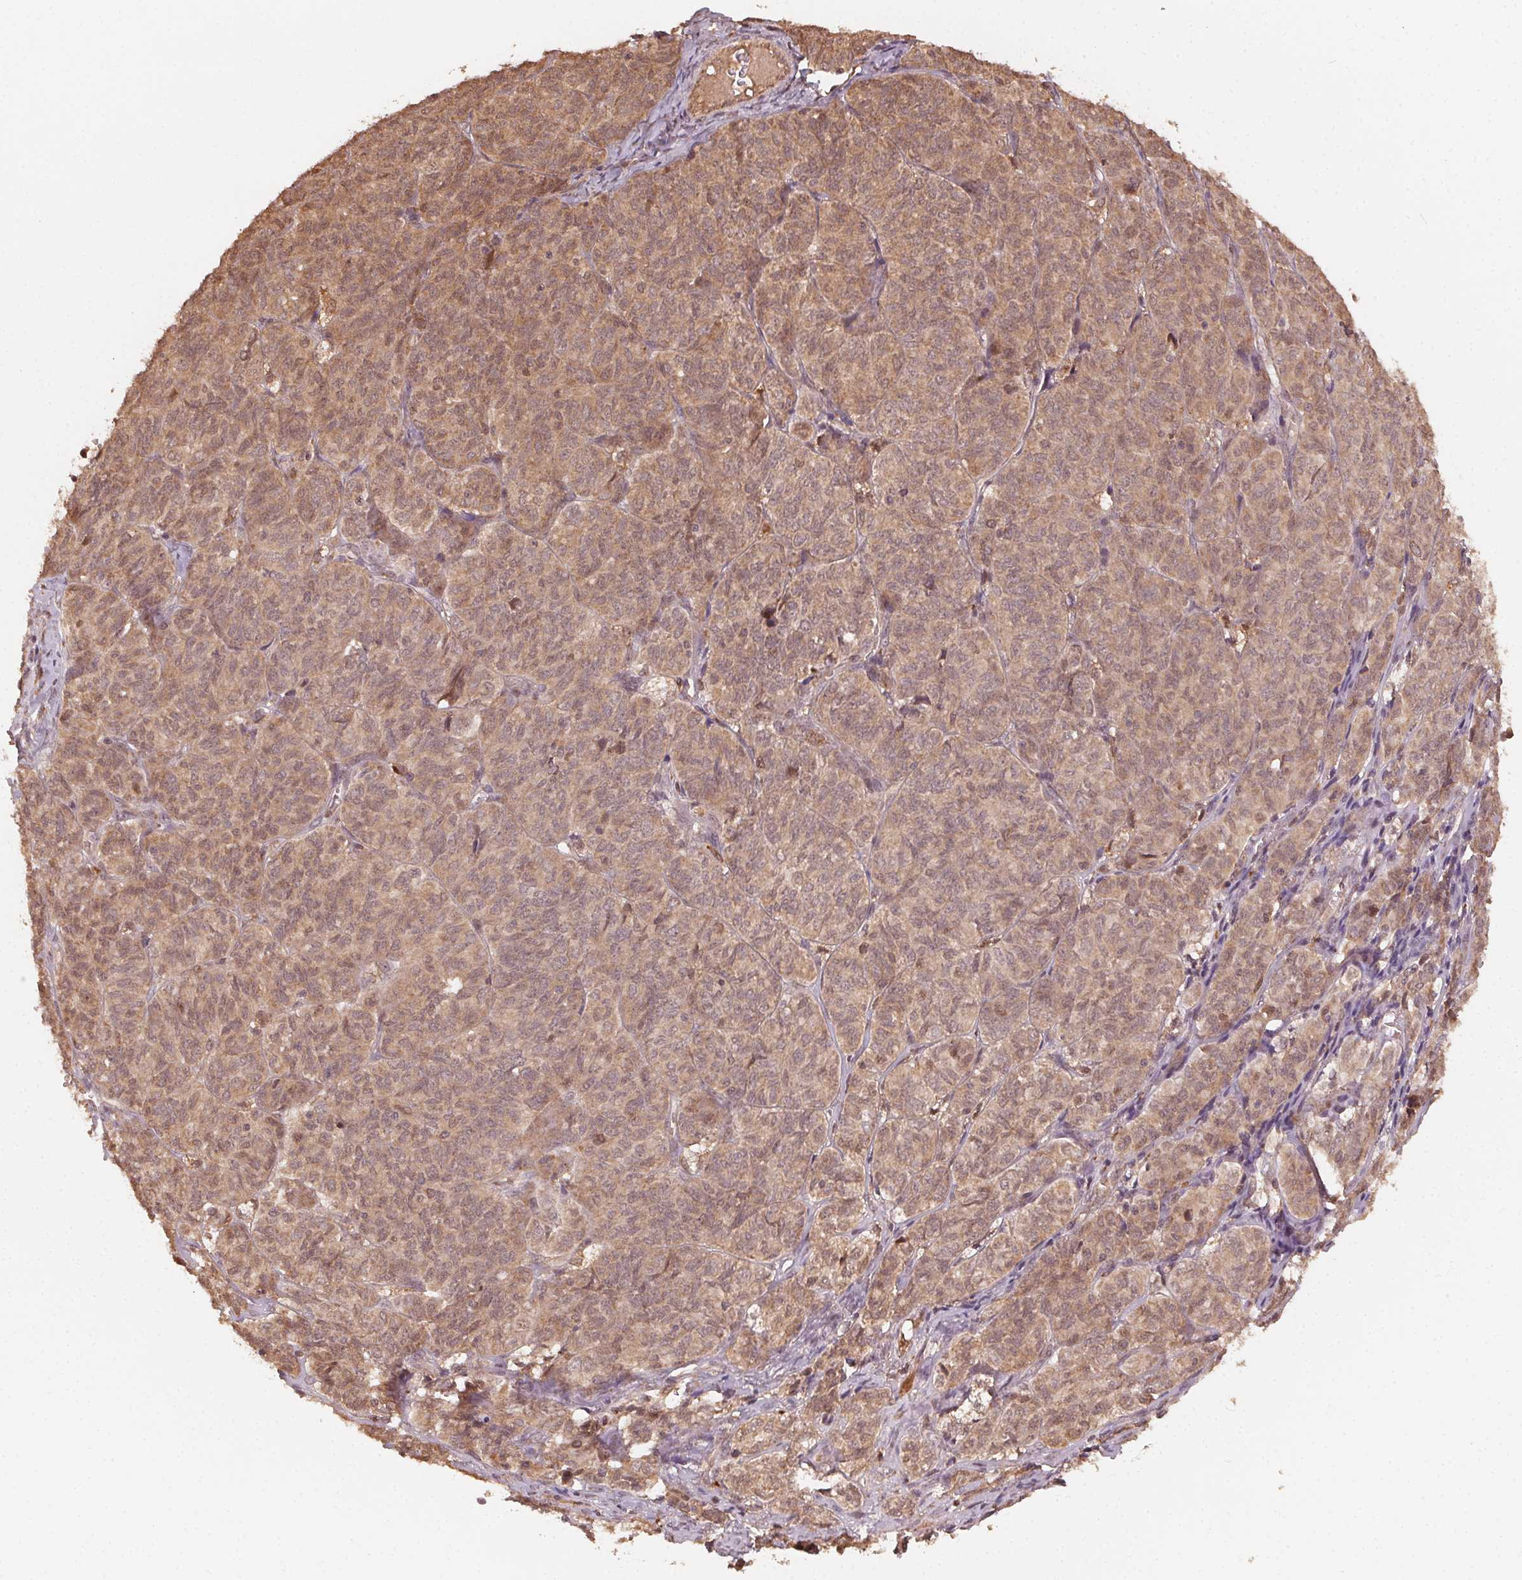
{"staining": {"intensity": "moderate", "quantity": ">75%", "location": "cytoplasmic/membranous"}, "tissue": "ovarian cancer", "cell_type": "Tumor cells", "image_type": "cancer", "snomed": [{"axis": "morphology", "description": "Carcinoma, endometroid"}, {"axis": "topography", "description": "Ovary"}], "caption": "Tumor cells exhibit medium levels of moderate cytoplasmic/membranous positivity in about >75% of cells in human endometroid carcinoma (ovarian). The staining is performed using DAB (3,3'-diaminobenzidine) brown chromogen to label protein expression. The nuclei are counter-stained blue using hematoxylin.", "gene": "WBP2", "patient": {"sex": "female", "age": 80}}